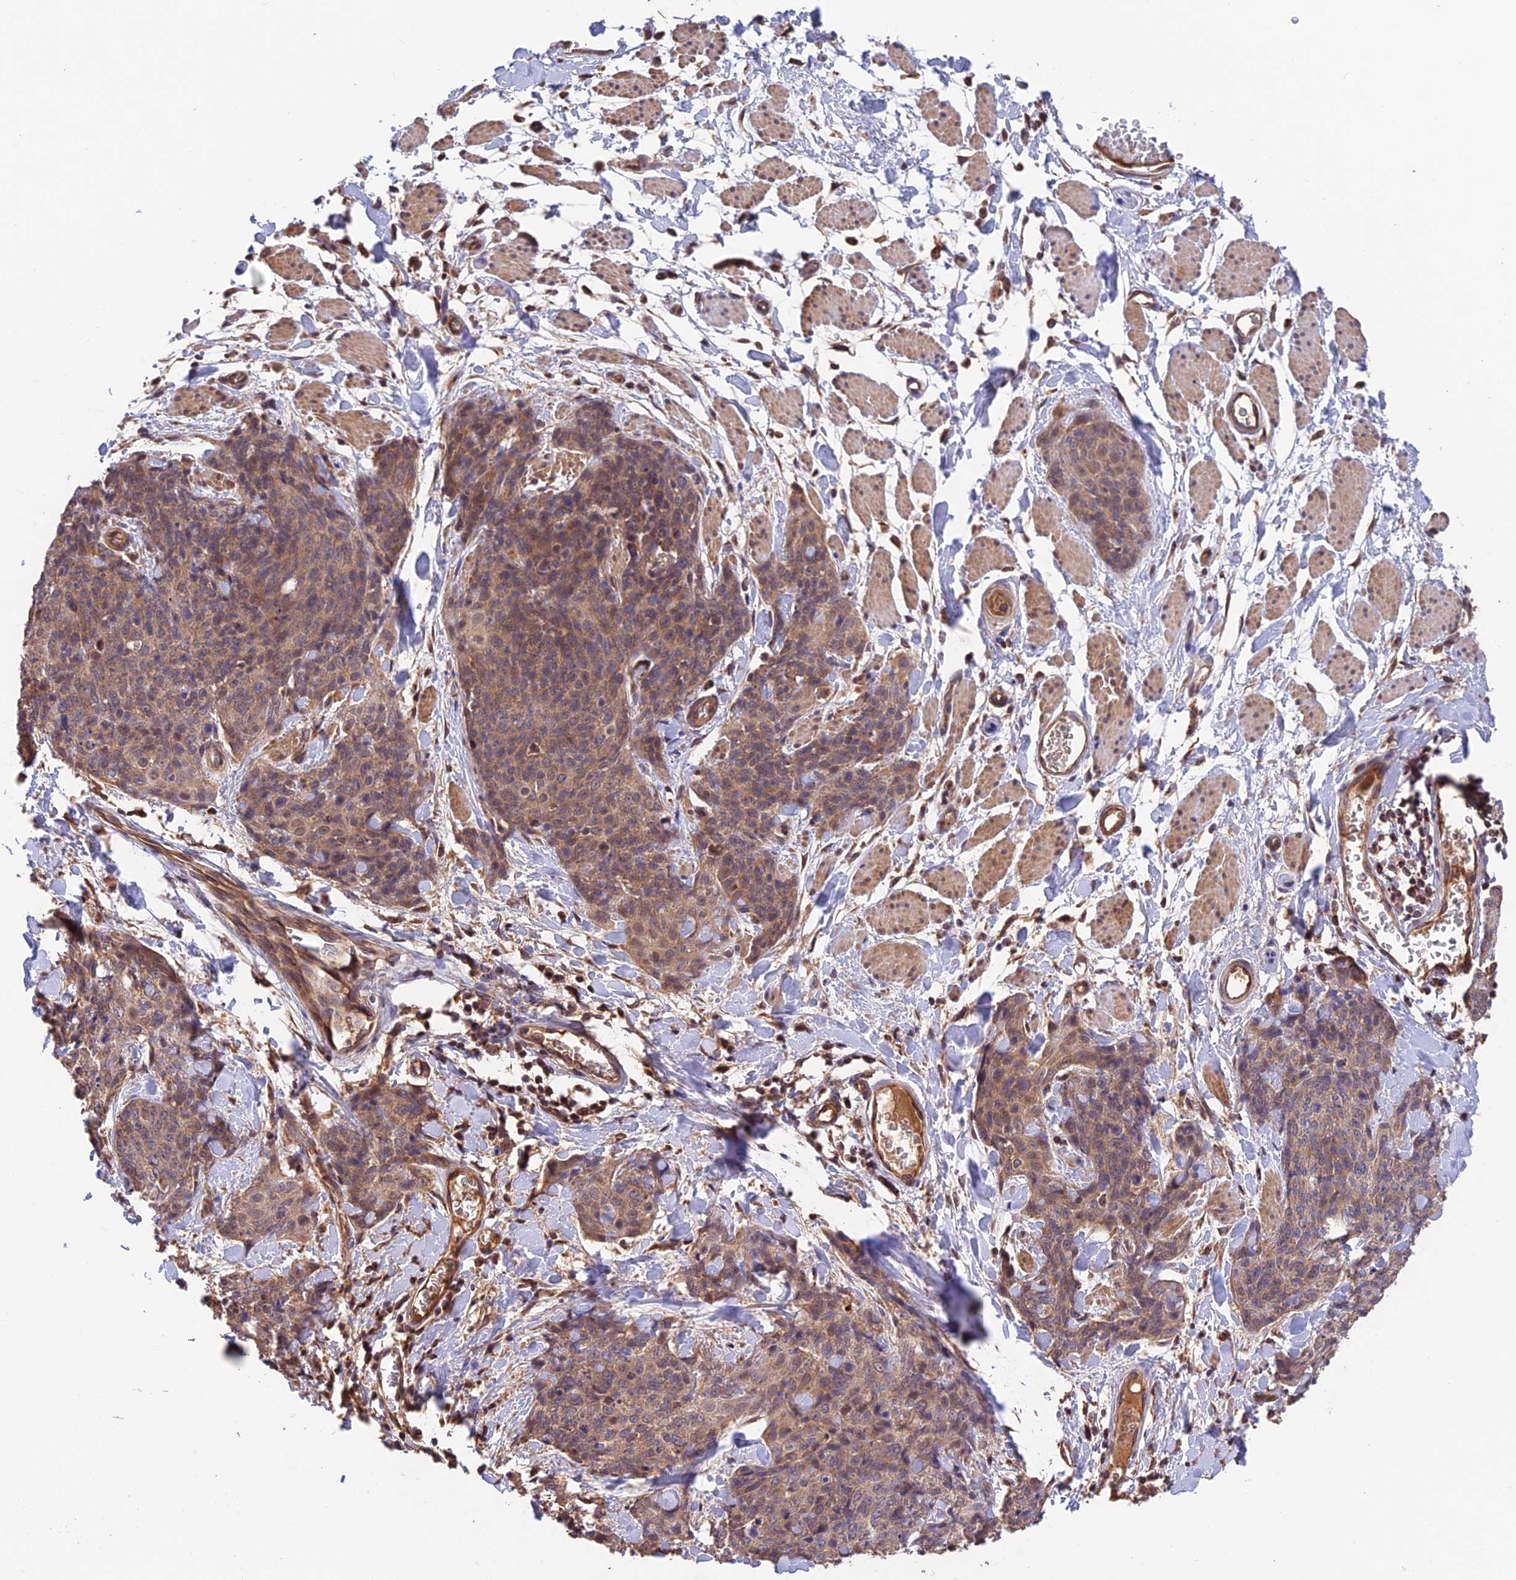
{"staining": {"intensity": "moderate", "quantity": "25%-75%", "location": "cytoplasmic/membranous"}, "tissue": "skin cancer", "cell_type": "Tumor cells", "image_type": "cancer", "snomed": [{"axis": "morphology", "description": "Squamous cell carcinoma, NOS"}, {"axis": "topography", "description": "Skin"}, {"axis": "topography", "description": "Vulva"}], "caption": "Squamous cell carcinoma (skin) stained with a brown dye exhibits moderate cytoplasmic/membranous positive positivity in approximately 25%-75% of tumor cells.", "gene": "MNS1", "patient": {"sex": "female", "age": 85}}